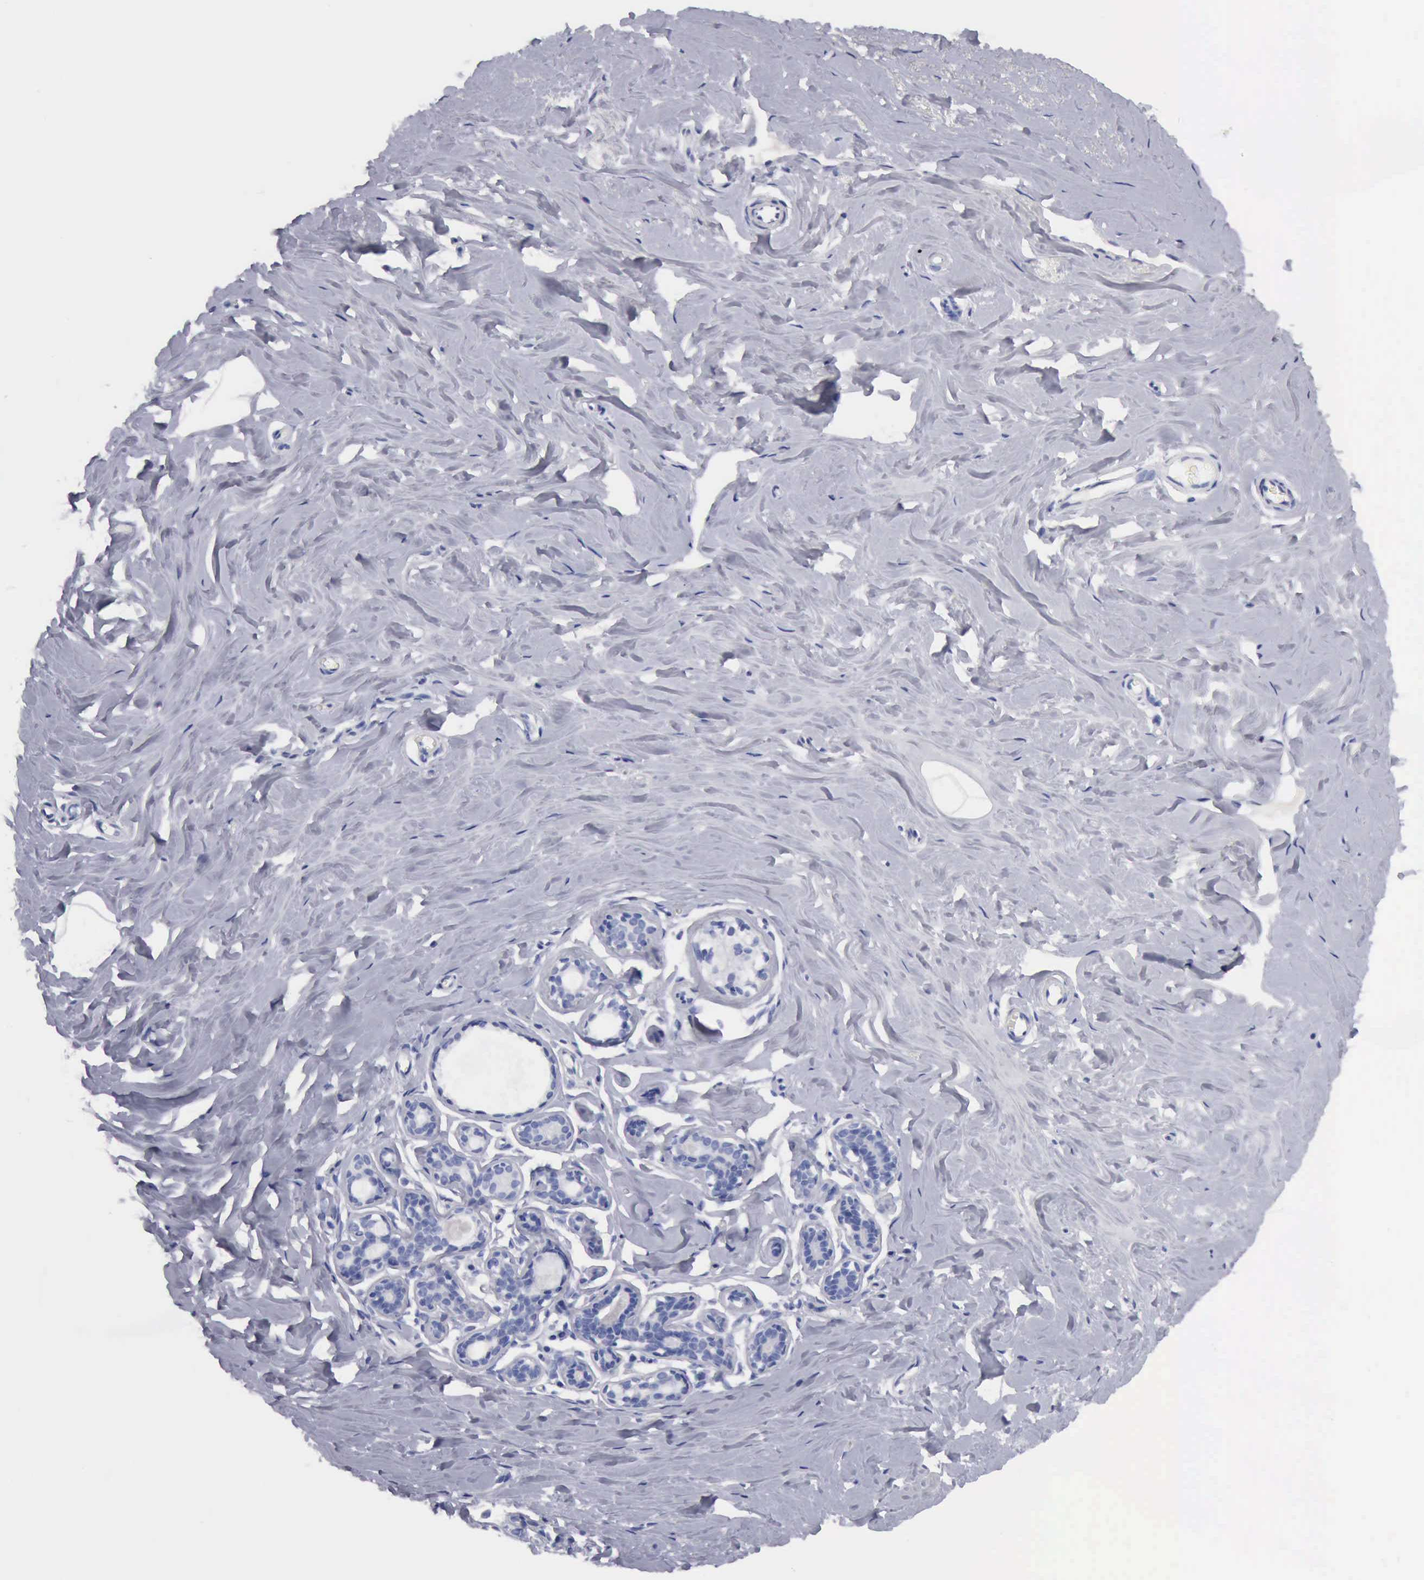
{"staining": {"intensity": "negative", "quantity": "none", "location": "none"}, "tissue": "breast", "cell_type": "Adipocytes", "image_type": "normal", "snomed": [{"axis": "morphology", "description": "Normal tissue, NOS"}, {"axis": "topography", "description": "Breast"}], "caption": "Human breast stained for a protein using immunohistochemistry displays no positivity in adipocytes.", "gene": "CYP19A1", "patient": {"sex": "female", "age": 45}}